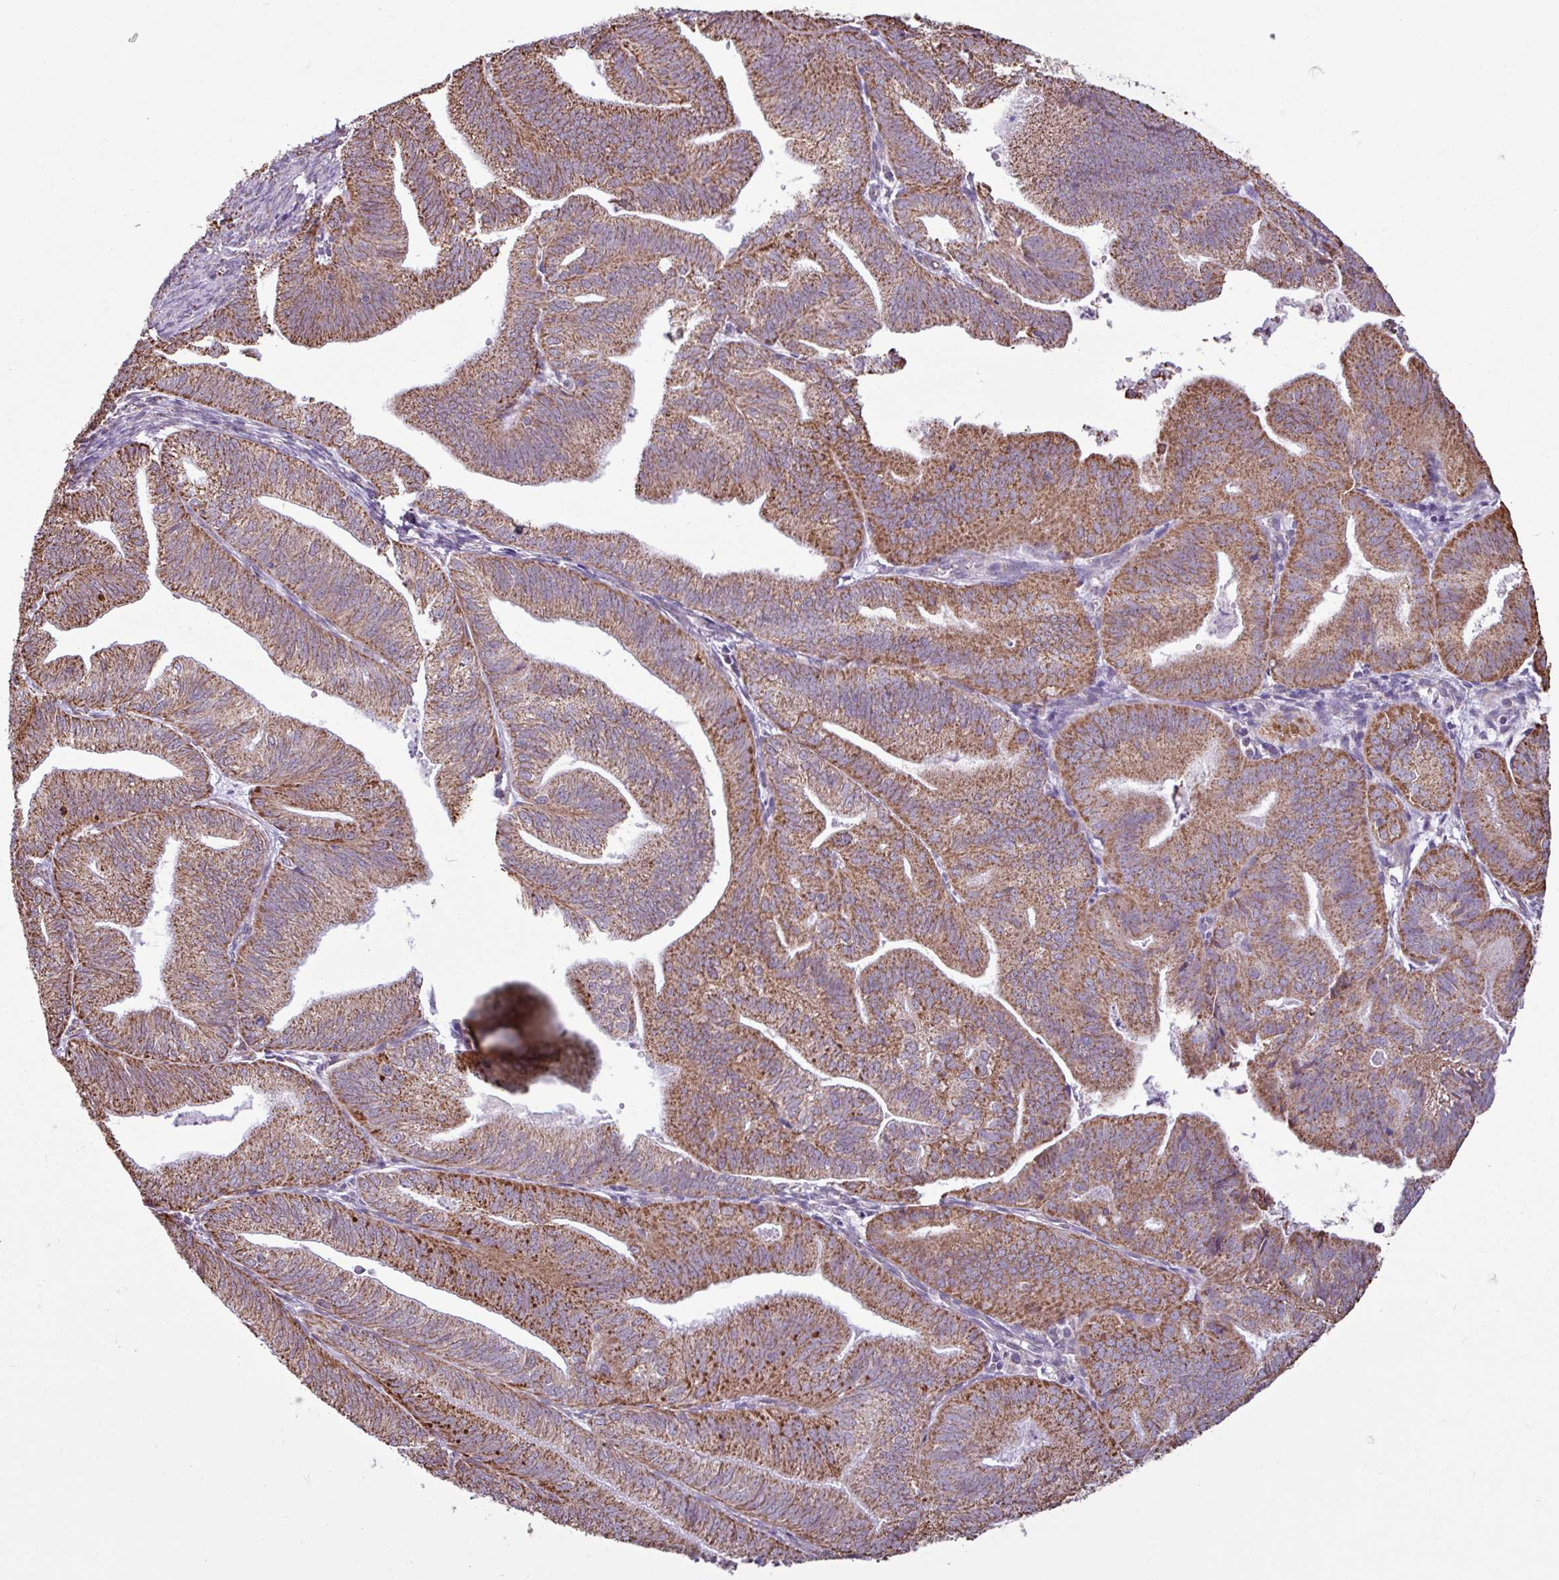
{"staining": {"intensity": "moderate", "quantity": ">75%", "location": "cytoplasmic/membranous"}, "tissue": "endometrial cancer", "cell_type": "Tumor cells", "image_type": "cancer", "snomed": [{"axis": "morphology", "description": "Adenocarcinoma, NOS"}, {"axis": "topography", "description": "Endometrium"}], "caption": "Endometrial cancer (adenocarcinoma) stained with immunohistochemistry (IHC) exhibits moderate cytoplasmic/membranous positivity in approximately >75% of tumor cells.", "gene": "ALG8", "patient": {"sex": "female", "age": 70}}